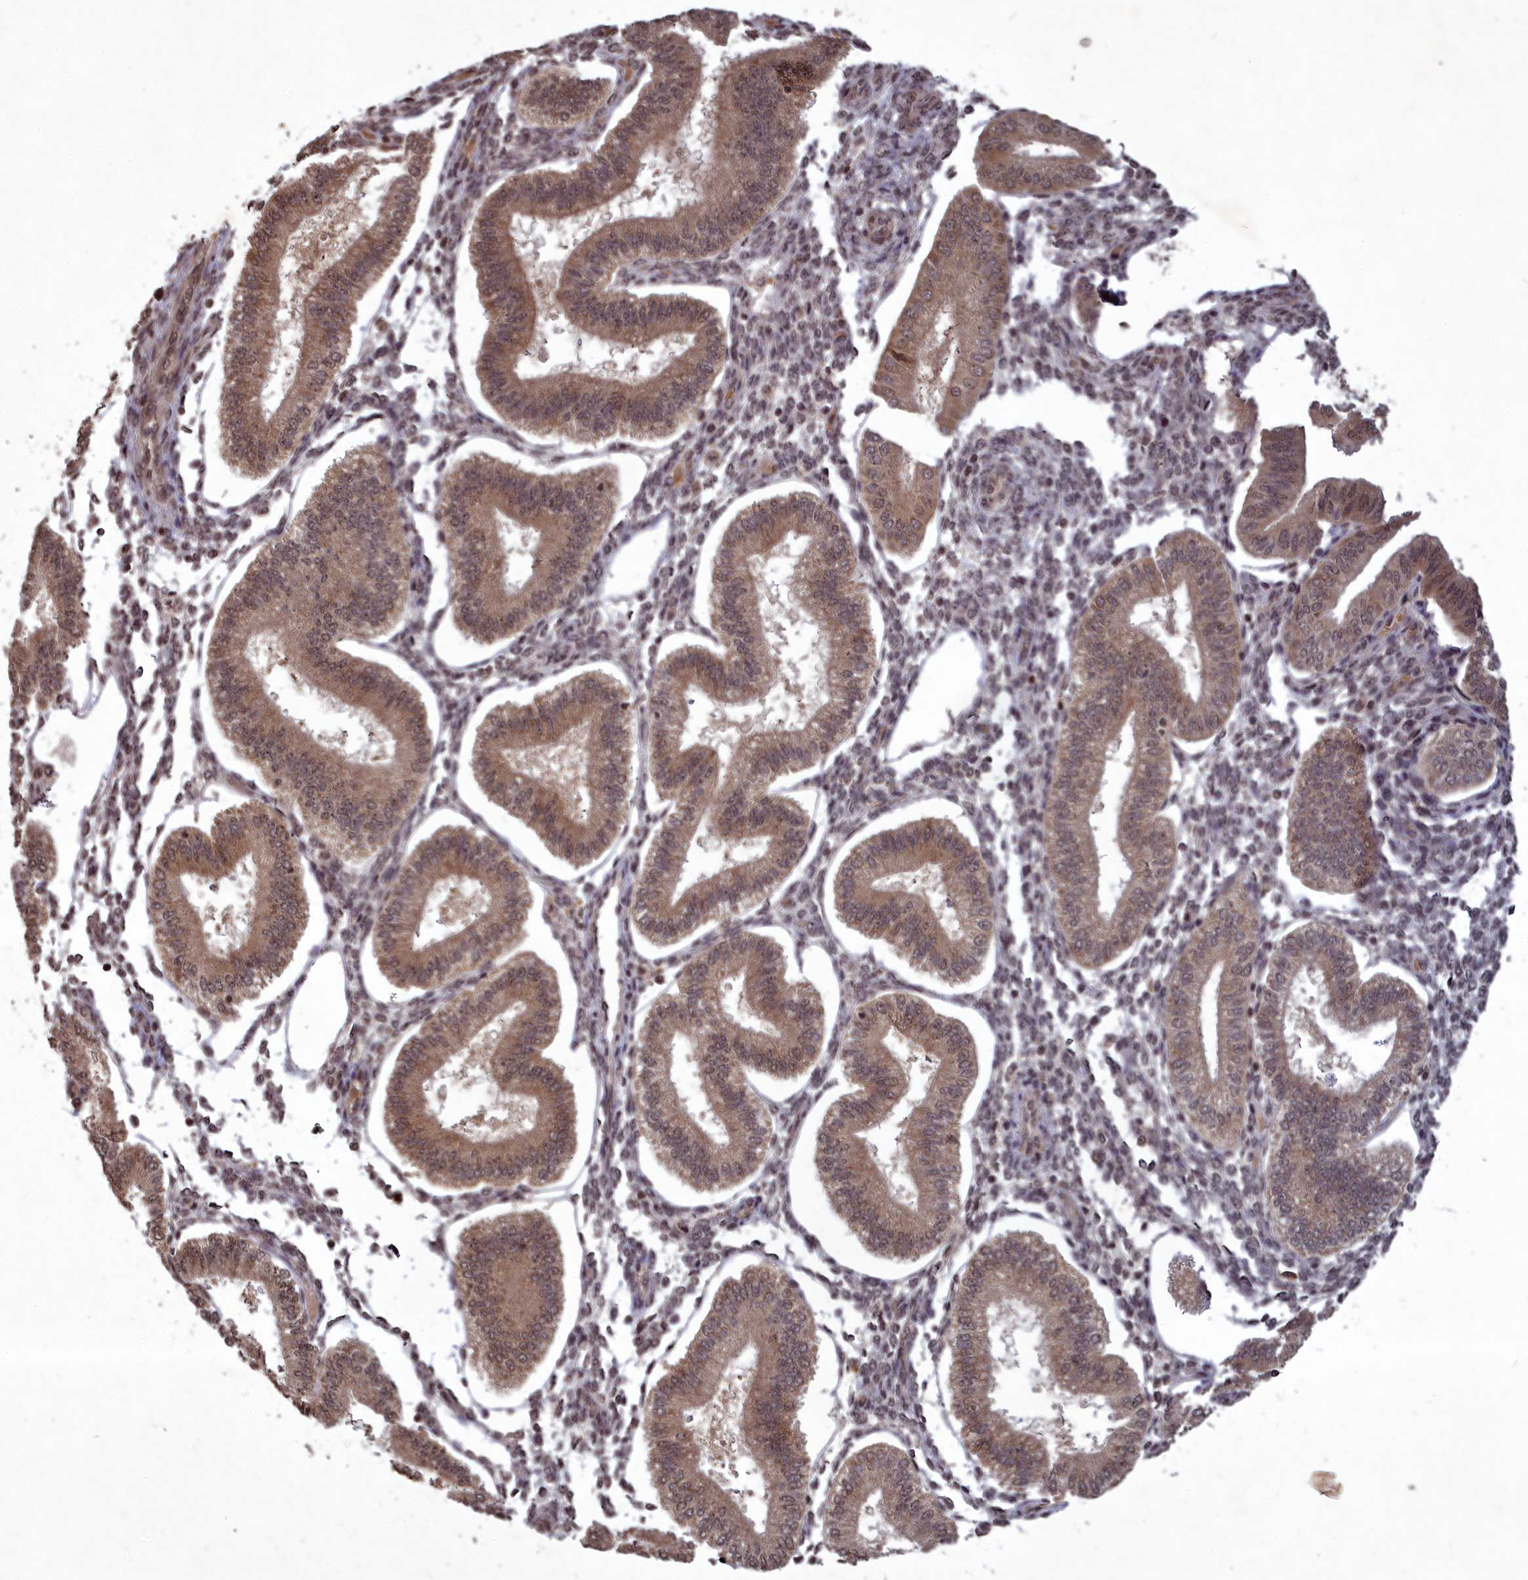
{"staining": {"intensity": "moderate", "quantity": "25%-75%", "location": "nuclear"}, "tissue": "endometrium", "cell_type": "Cells in endometrial stroma", "image_type": "normal", "snomed": [{"axis": "morphology", "description": "Normal tissue, NOS"}, {"axis": "topography", "description": "Endometrium"}], "caption": "IHC image of normal endometrium: endometrium stained using immunohistochemistry reveals medium levels of moderate protein expression localized specifically in the nuclear of cells in endometrial stroma, appearing as a nuclear brown color.", "gene": "SRMS", "patient": {"sex": "female", "age": 39}}